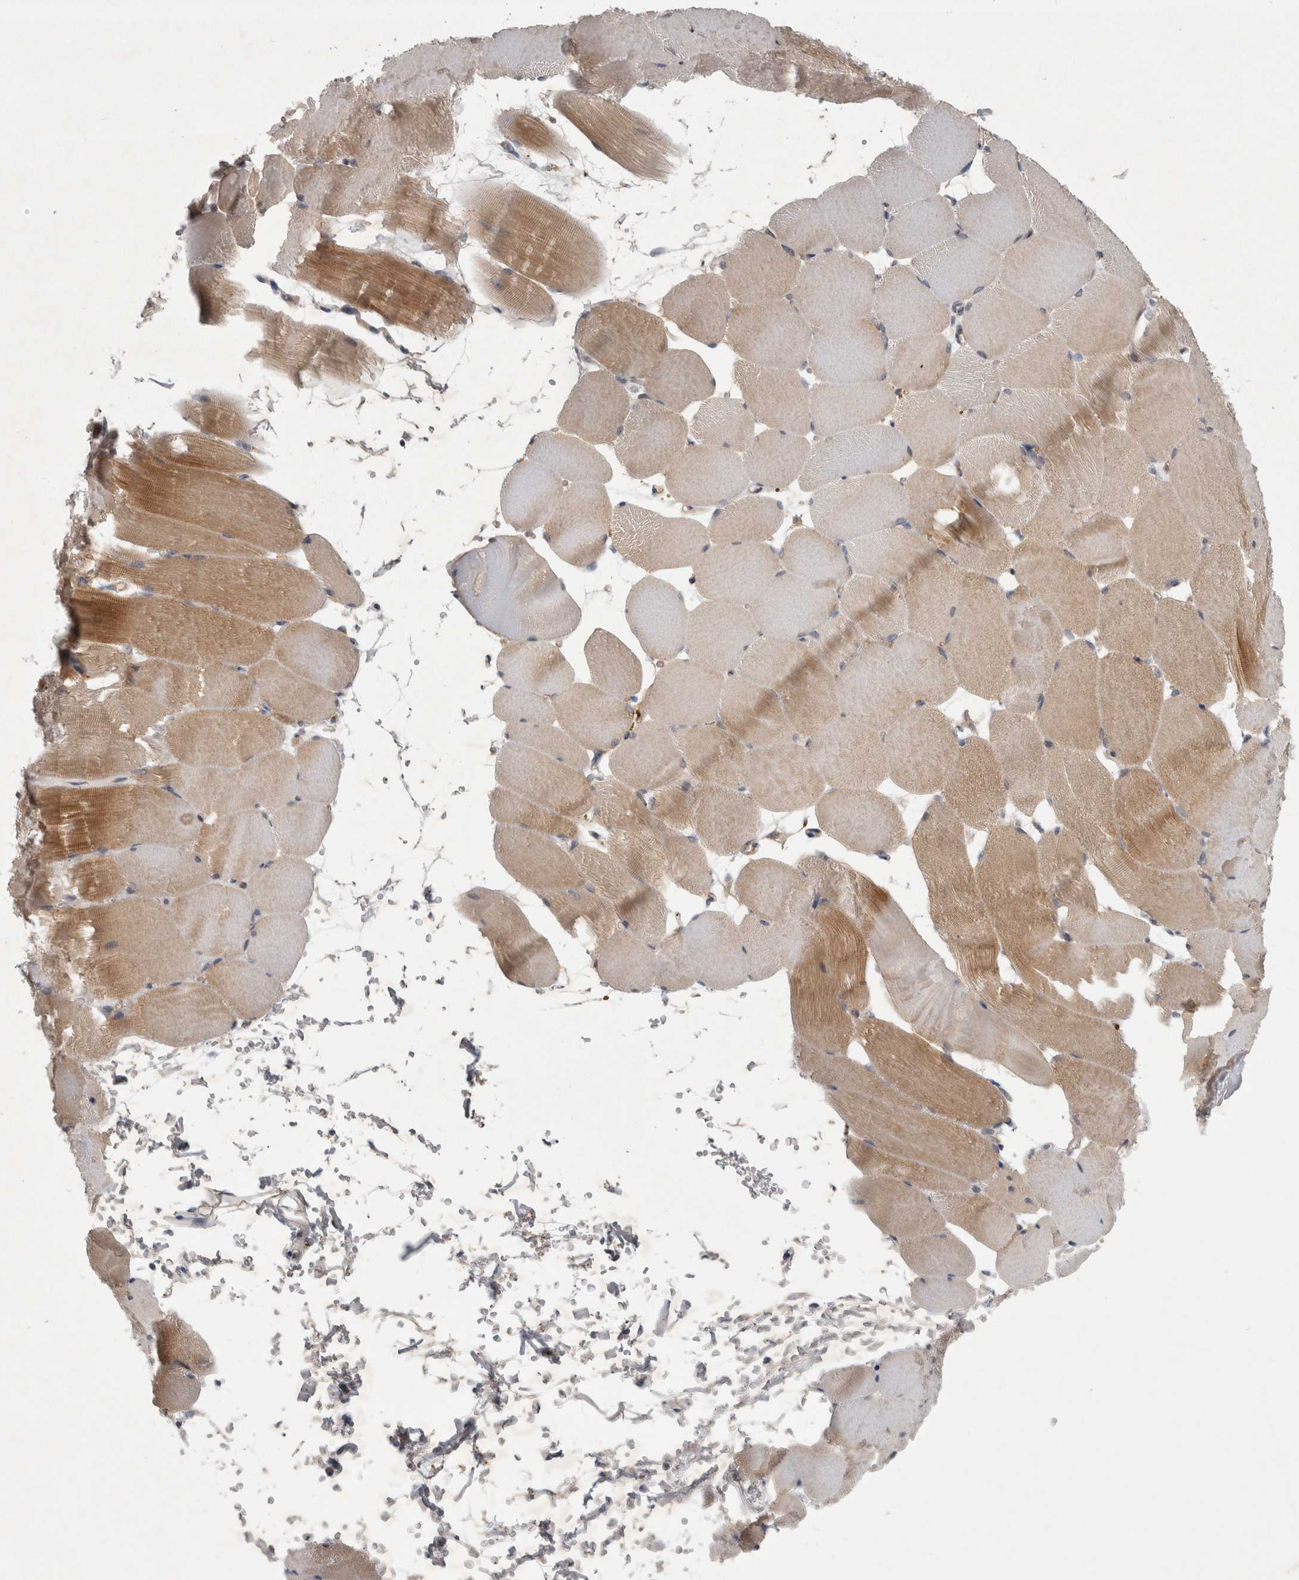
{"staining": {"intensity": "weak", "quantity": ">75%", "location": "cytoplasmic/membranous"}, "tissue": "skeletal muscle", "cell_type": "Myocytes", "image_type": "normal", "snomed": [{"axis": "morphology", "description": "Normal tissue, NOS"}, {"axis": "topography", "description": "Skeletal muscle"}, {"axis": "topography", "description": "Parathyroid gland"}], "caption": "IHC image of unremarkable skeletal muscle stained for a protein (brown), which shows low levels of weak cytoplasmic/membranous positivity in approximately >75% of myocytes.", "gene": "PARP11", "patient": {"sex": "female", "age": 37}}